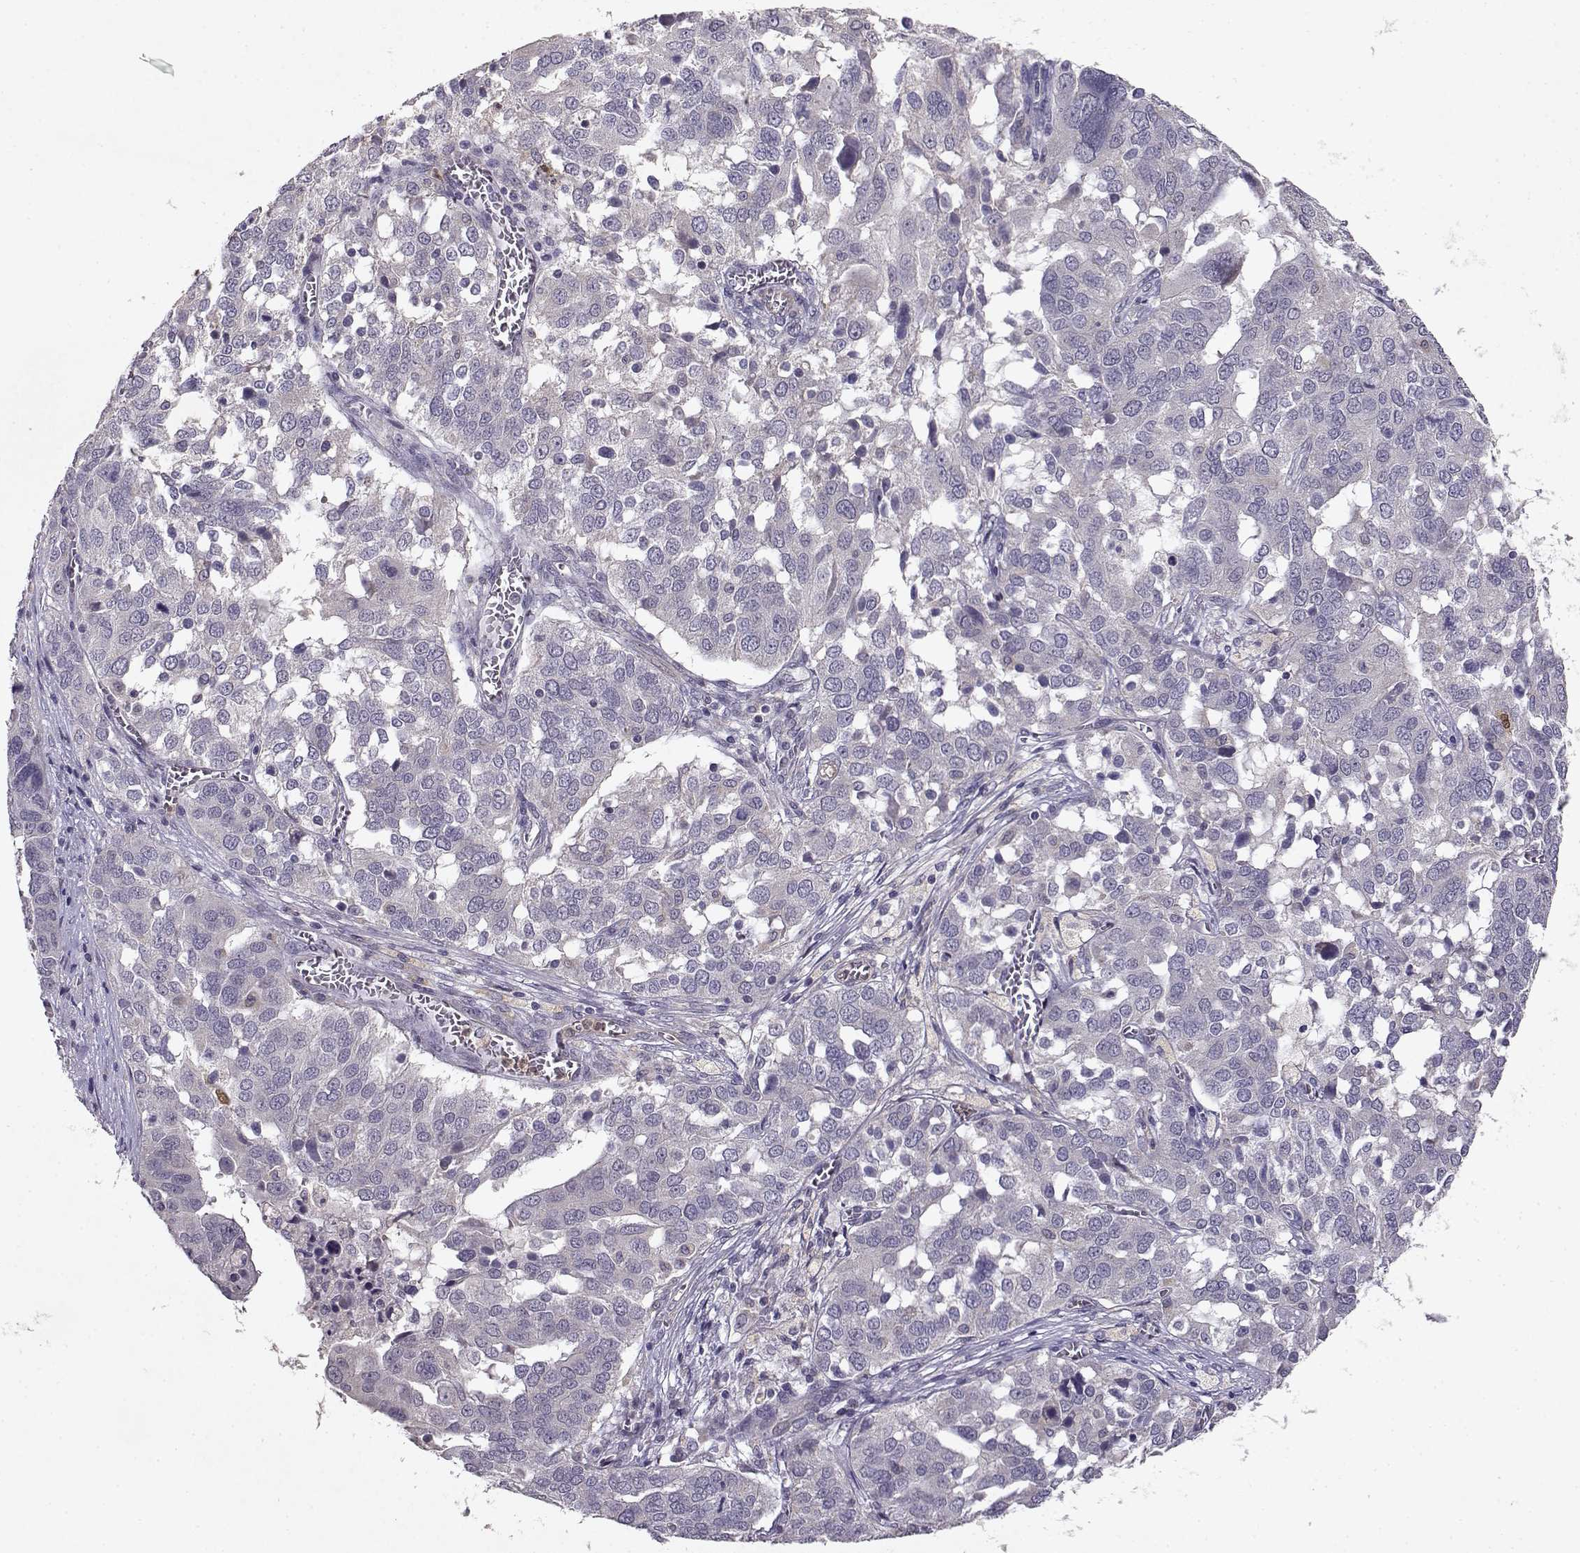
{"staining": {"intensity": "negative", "quantity": "none", "location": "none"}, "tissue": "ovarian cancer", "cell_type": "Tumor cells", "image_type": "cancer", "snomed": [{"axis": "morphology", "description": "Carcinoma, endometroid"}, {"axis": "topography", "description": "Soft tissue"}, {"axis": "topography", "description": "Ovary"}], "caption": "This image is of endometroid carcinoma (ovarian) stained with IHC to label a protein in brown with the nuclei are counter-stained blue. There is no expression in tumor cells.", "gene": "BMX", "patient": {"sex": "female", "age": 52}}